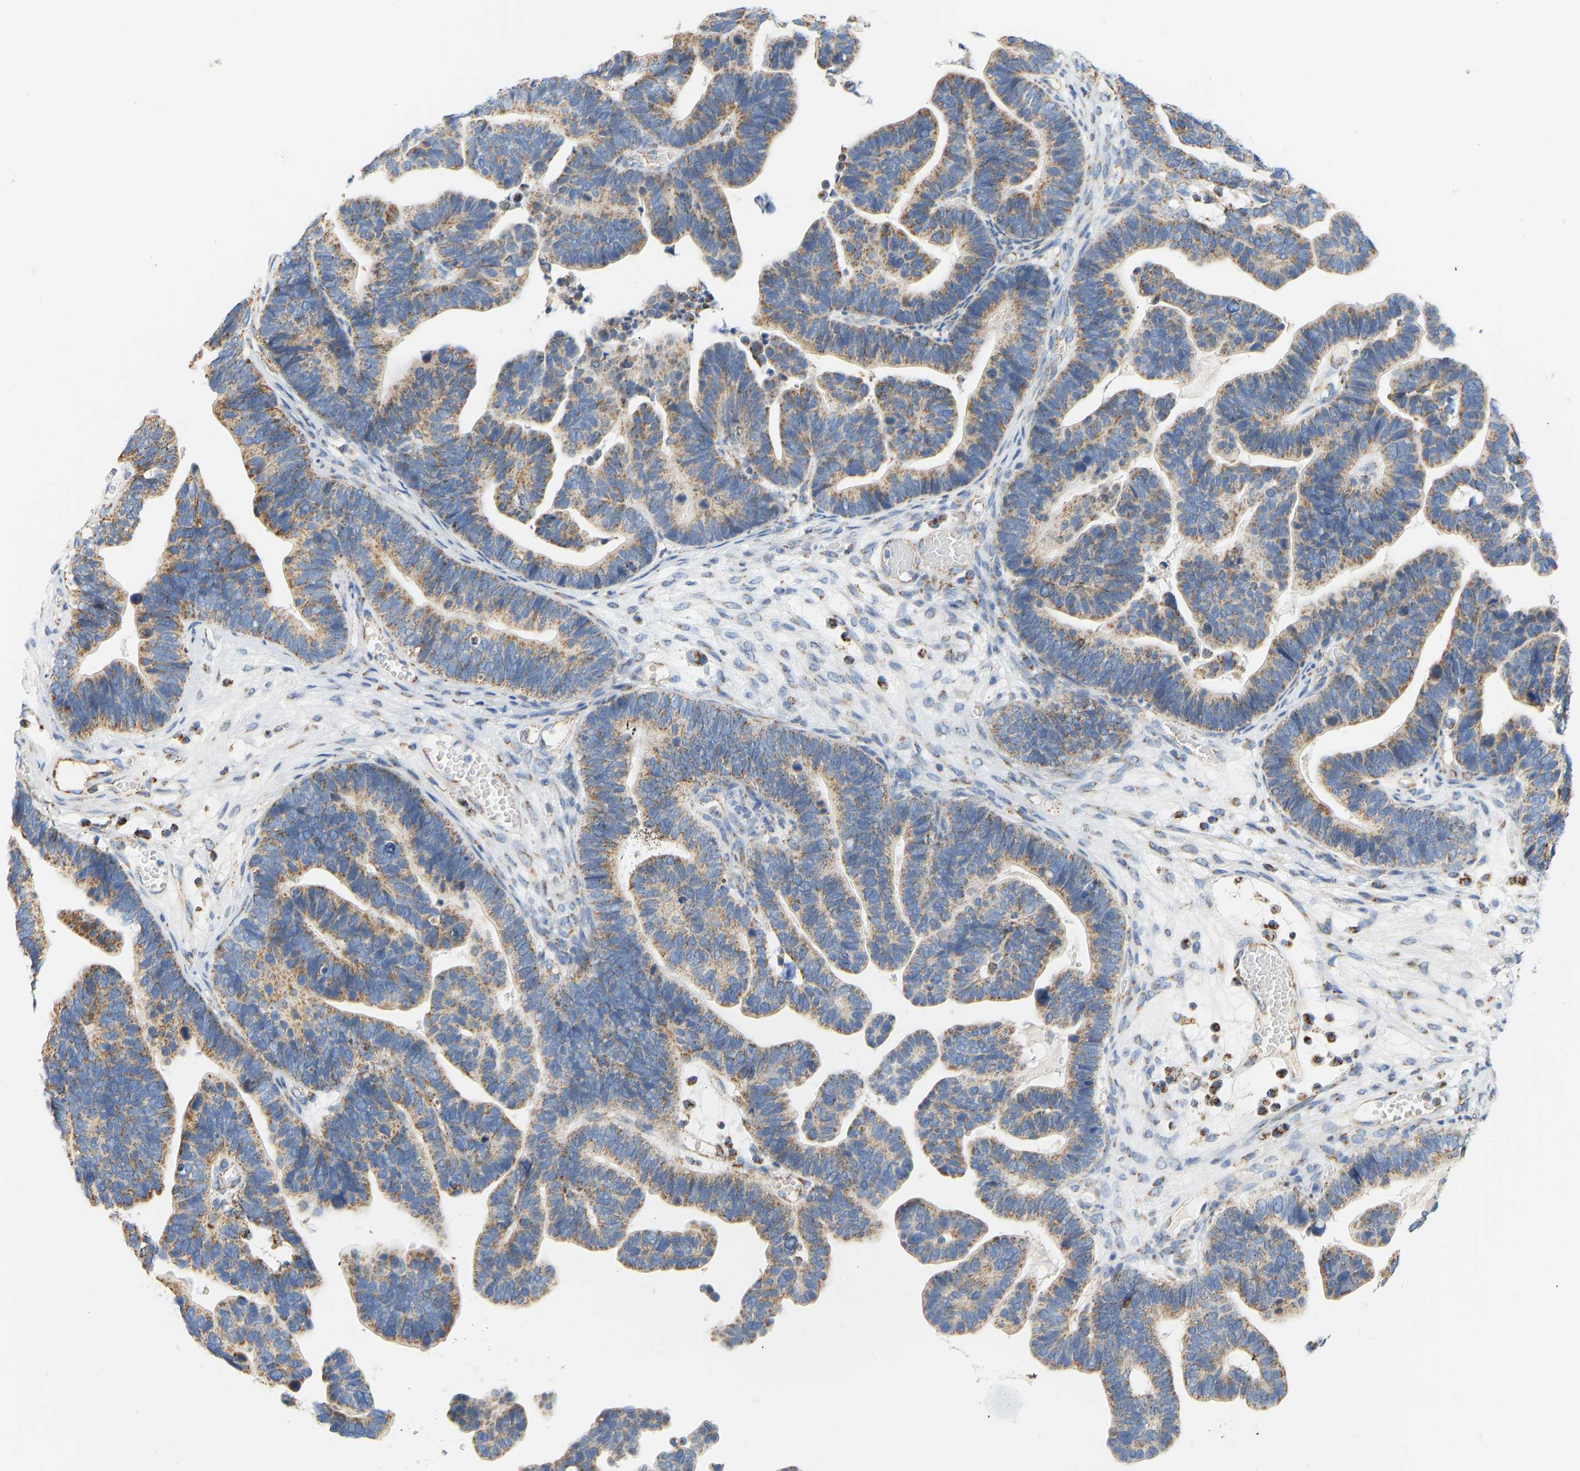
{"staining": {"intensity": "weak", "quantity": ">75%", "location": "cytoplasmic/membranous"}, "tissue": "ovarian cancer", "cell_type": "Tumor cells", "image_type": "cancer", "snomed": [{"axis": "morphology", "description": "Cystadenocarcinoma, serous, NOS"}, {"axis": "topography", "description": "Ovary"}], "caption": "Immunohistochemistry histopathology image of neoplastic tissue: ovarian cancer (serous cystadenocarcinoma) stained using immunohistochemistry demonstrates low levels of weak protein expression localized specifically in the cytoplasmic/membranous of tumor cells, appearing as a cytoplasmic/membranous brown color.", "gene": "GRPEL2", "patient": {"sex": "female", "age": 56}}